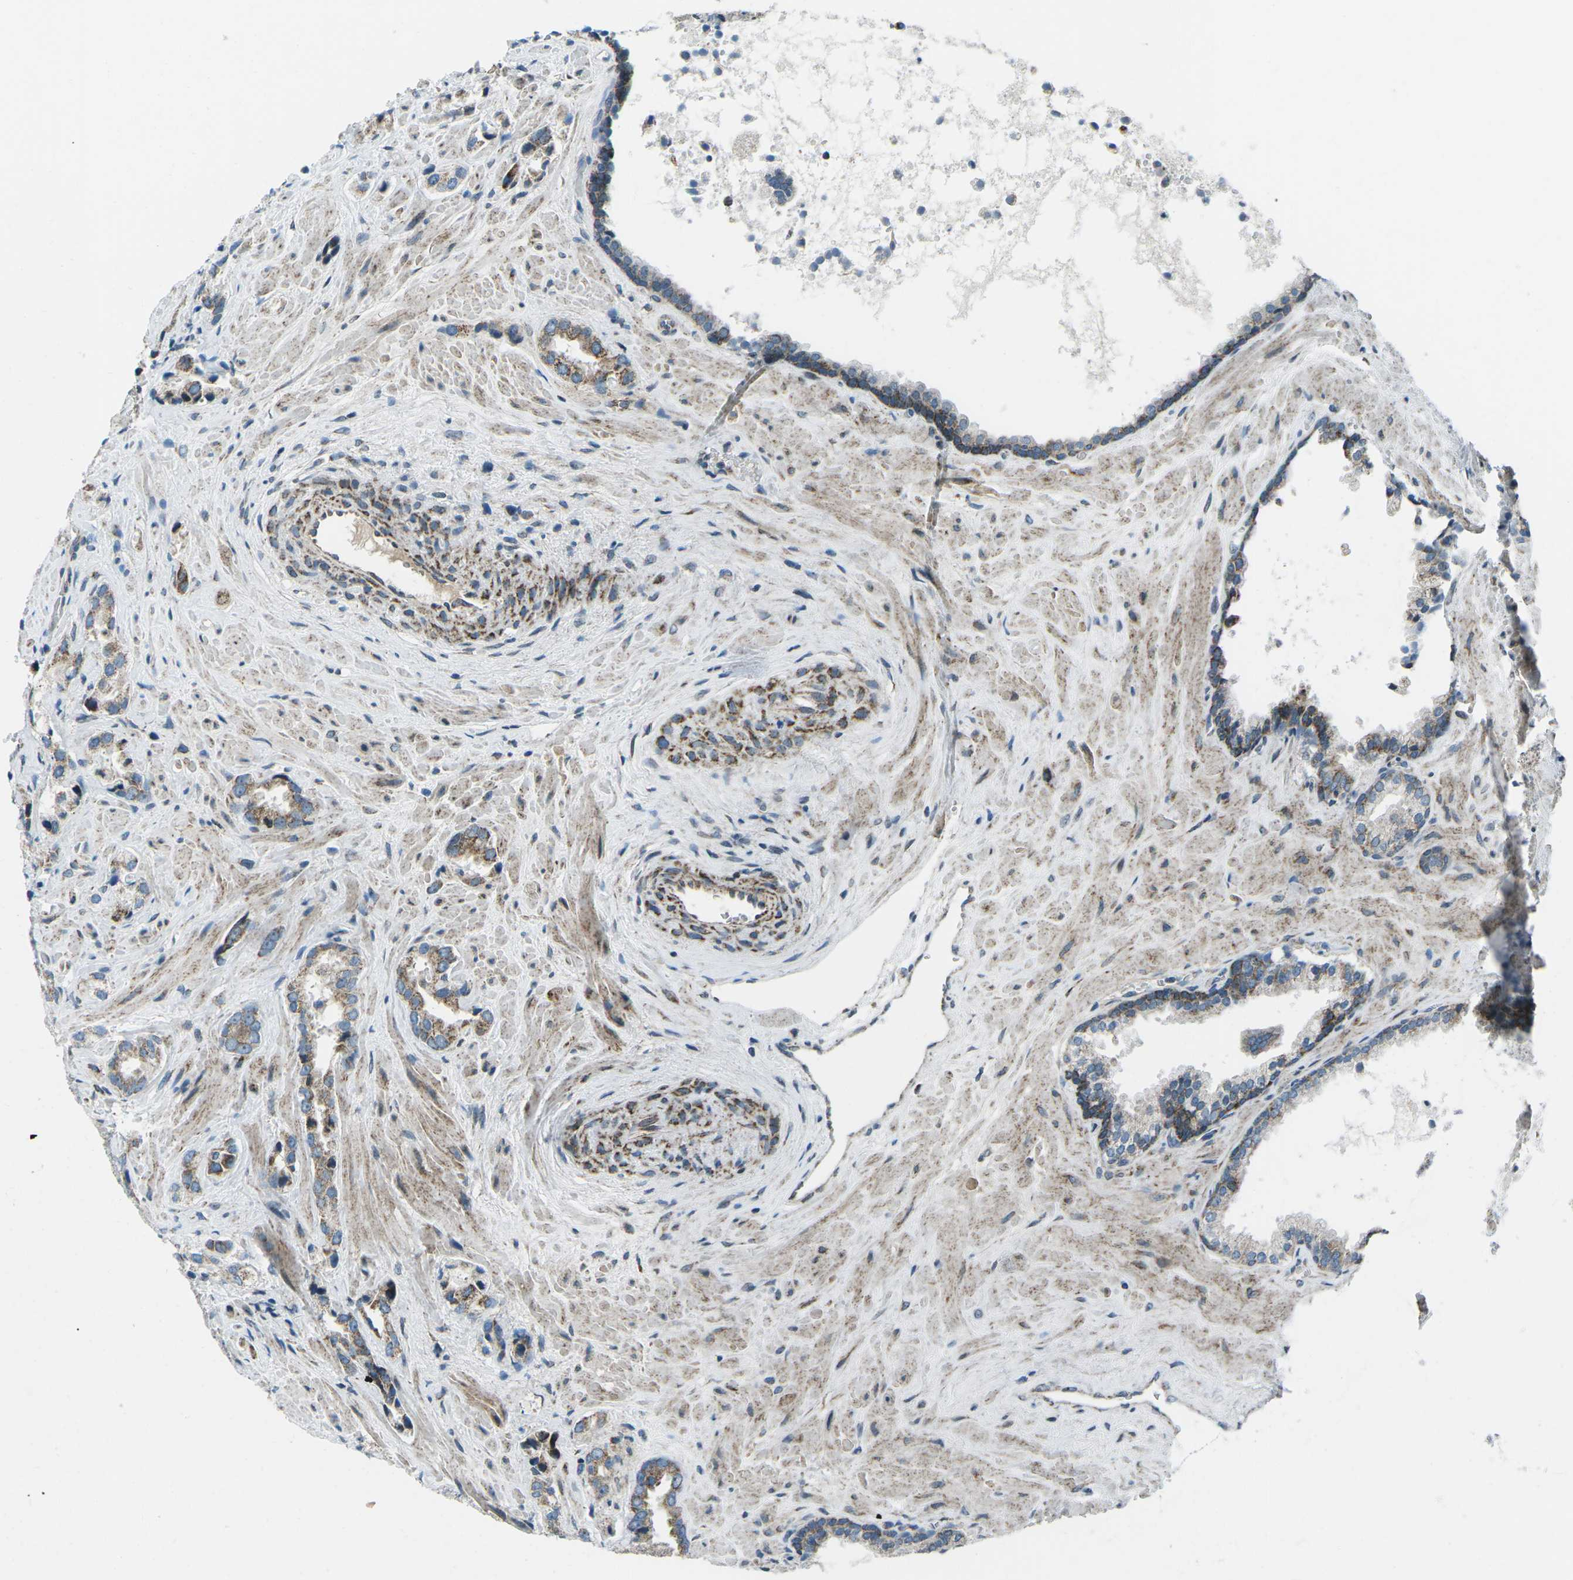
{"staining": {"intensity": "moderate", "quantity": ">75%", "location": "cytoplasmic/membranous"}, "tissue": "prostate cancer", "cell_type": "Tumor cells", "image_type": "cancer", "snomed": [{"axis": "morphology", "description": "Adenocarcinoma, High grade"}, {"axis": "topography", "description": "Prostate"}], "caption": "Tumor cells exhibit medium levels of moderate cytoplasmic/membranous expression in about >75% of cells in prostate cancer.", "gene": "RFESD", "patient": {"sex": "male", "age": 64}}